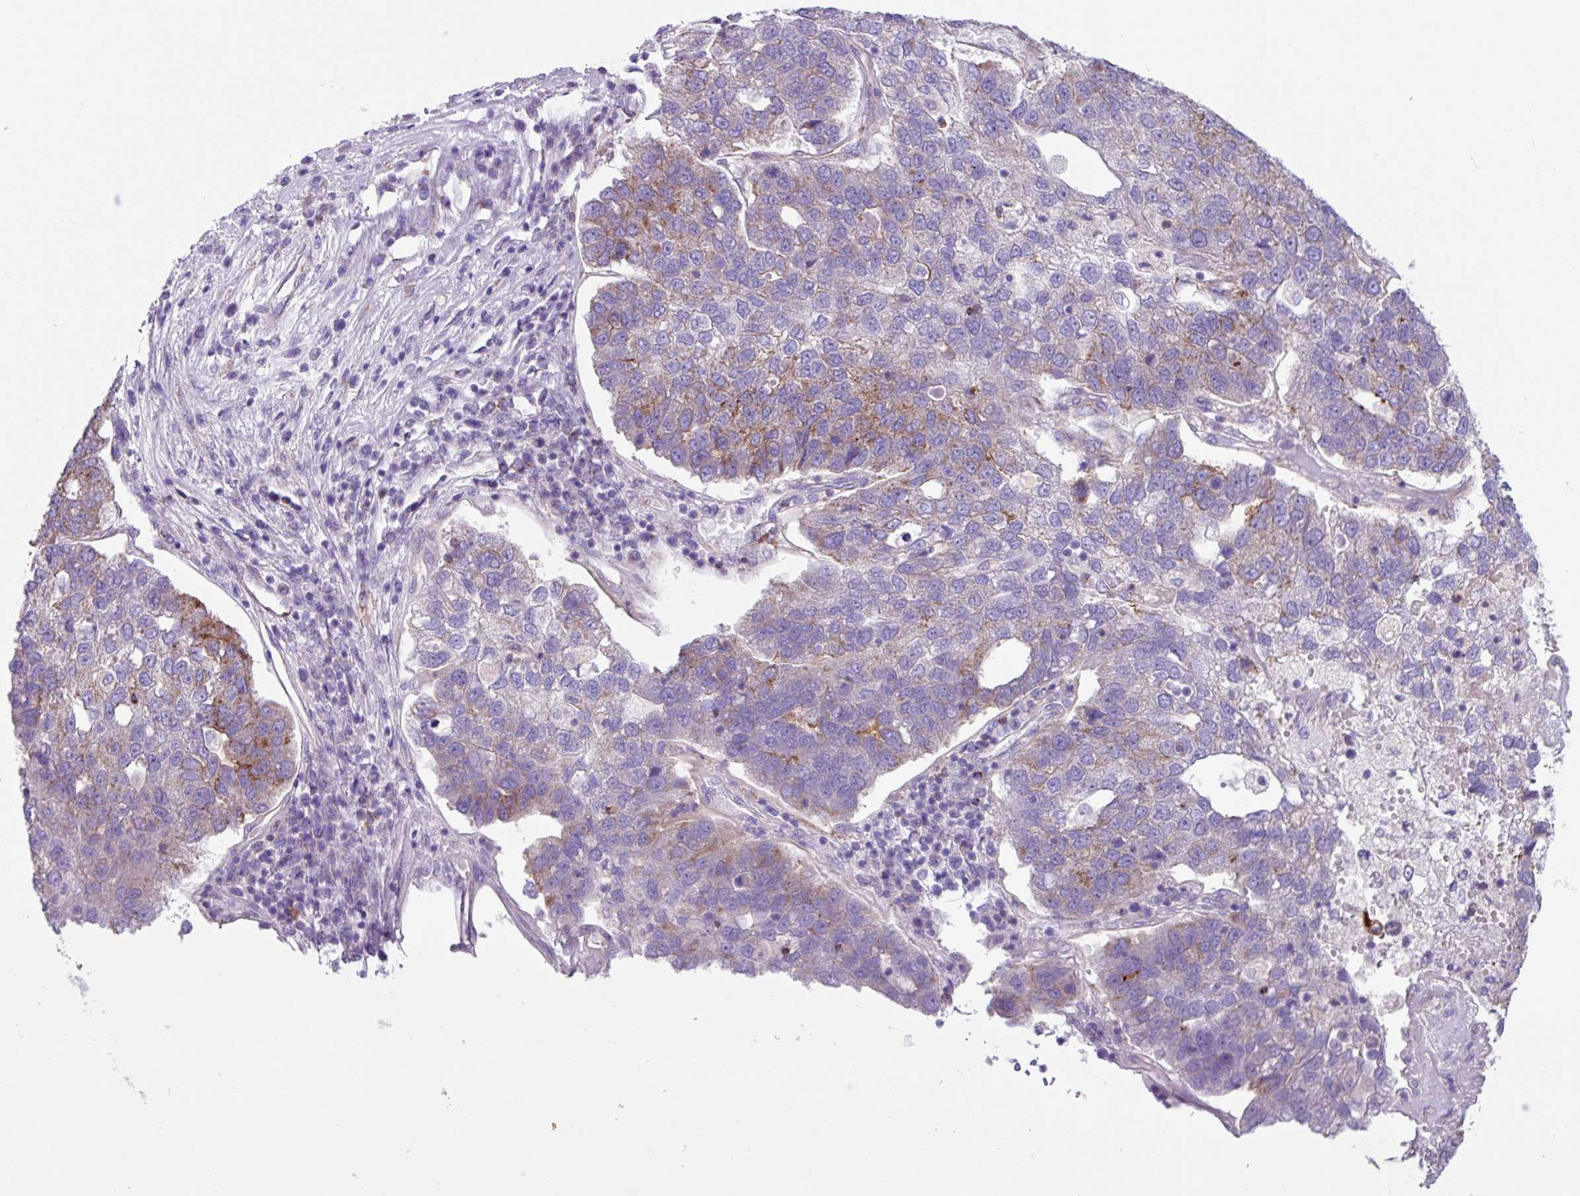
{"staining": {"intensity": "moderate", "quantity": "<25%", "location": "cytoplasmic/membranous"}, "tissue": "pancreatic cancer", "cell_type": "Tumor cells", "image_type": "cancer", "snomed": [{"axis": "morphology", "description": "Adenocarcinoma, NOS"}, {"axis": "topography", "description": "Pancreas"}], "caption": "Human pancreatic cancer stained for a protein (brown) displays moderate cytoplasmic/membranous positive positivity in approximately <25% of tumor cells.", "gene": "OTULIN", "patient": {"sex": "female", "age": 61}}